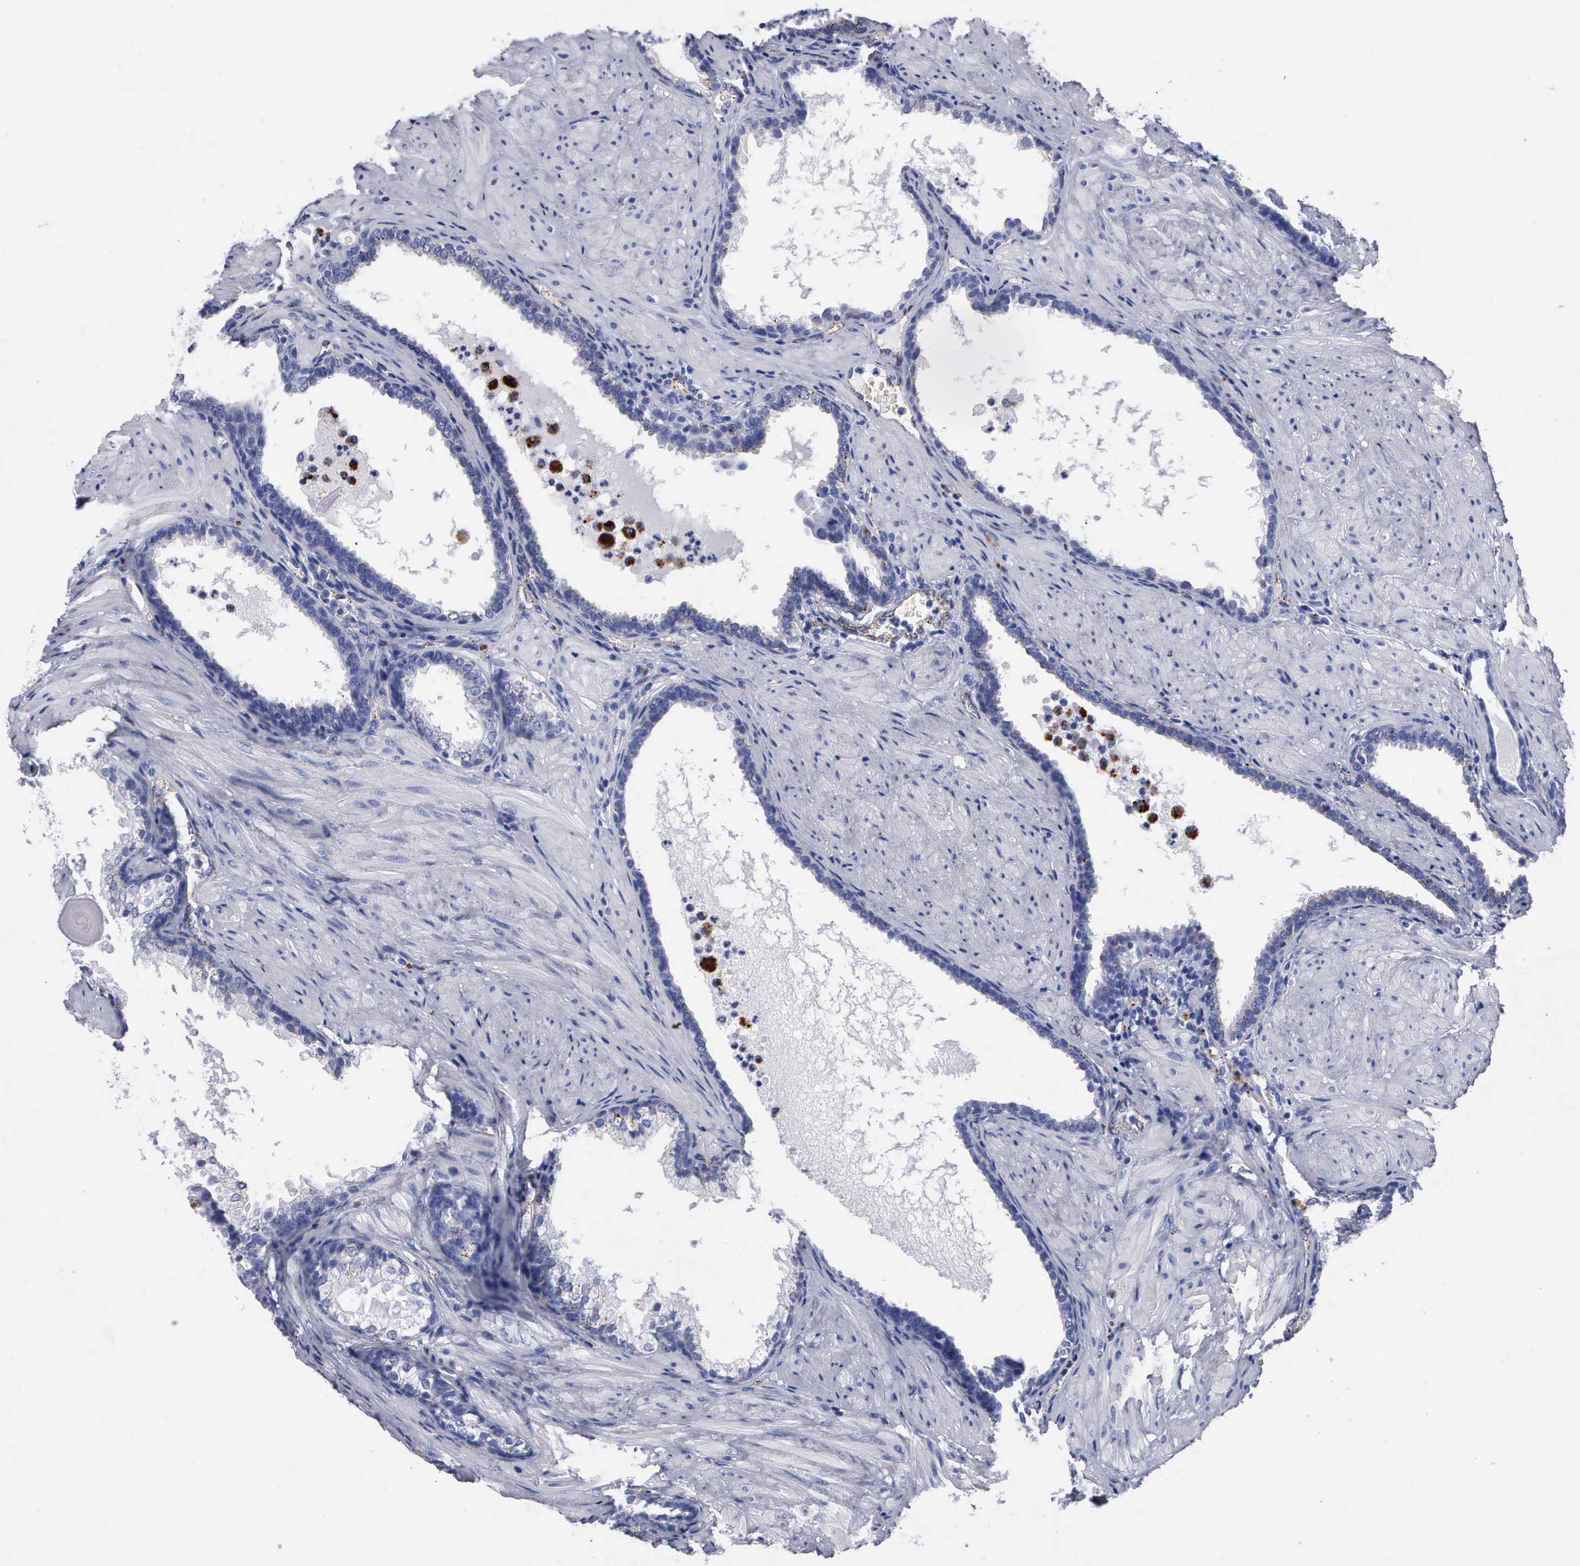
{"staining": {"intensity": "negative", "quantity": "none", "location": "none"}, "tissue": "prostate cancer", "cell_type": "Tumor cells", "image_type": "cancer", "snomed": [{"axis": "morphology", "description": "Adenocarcinoma, Medium grade"}, {"axis": "topography", "description": "Prostate"}], "caption": "A high-resolution histopathology image shows IHC staining of medium-grade adenocarcinoma (prostate), which exhibits no significant positivity in tumor cells.", "gene": "CTSL", "patient": {"sex": "male", "age": 60}}